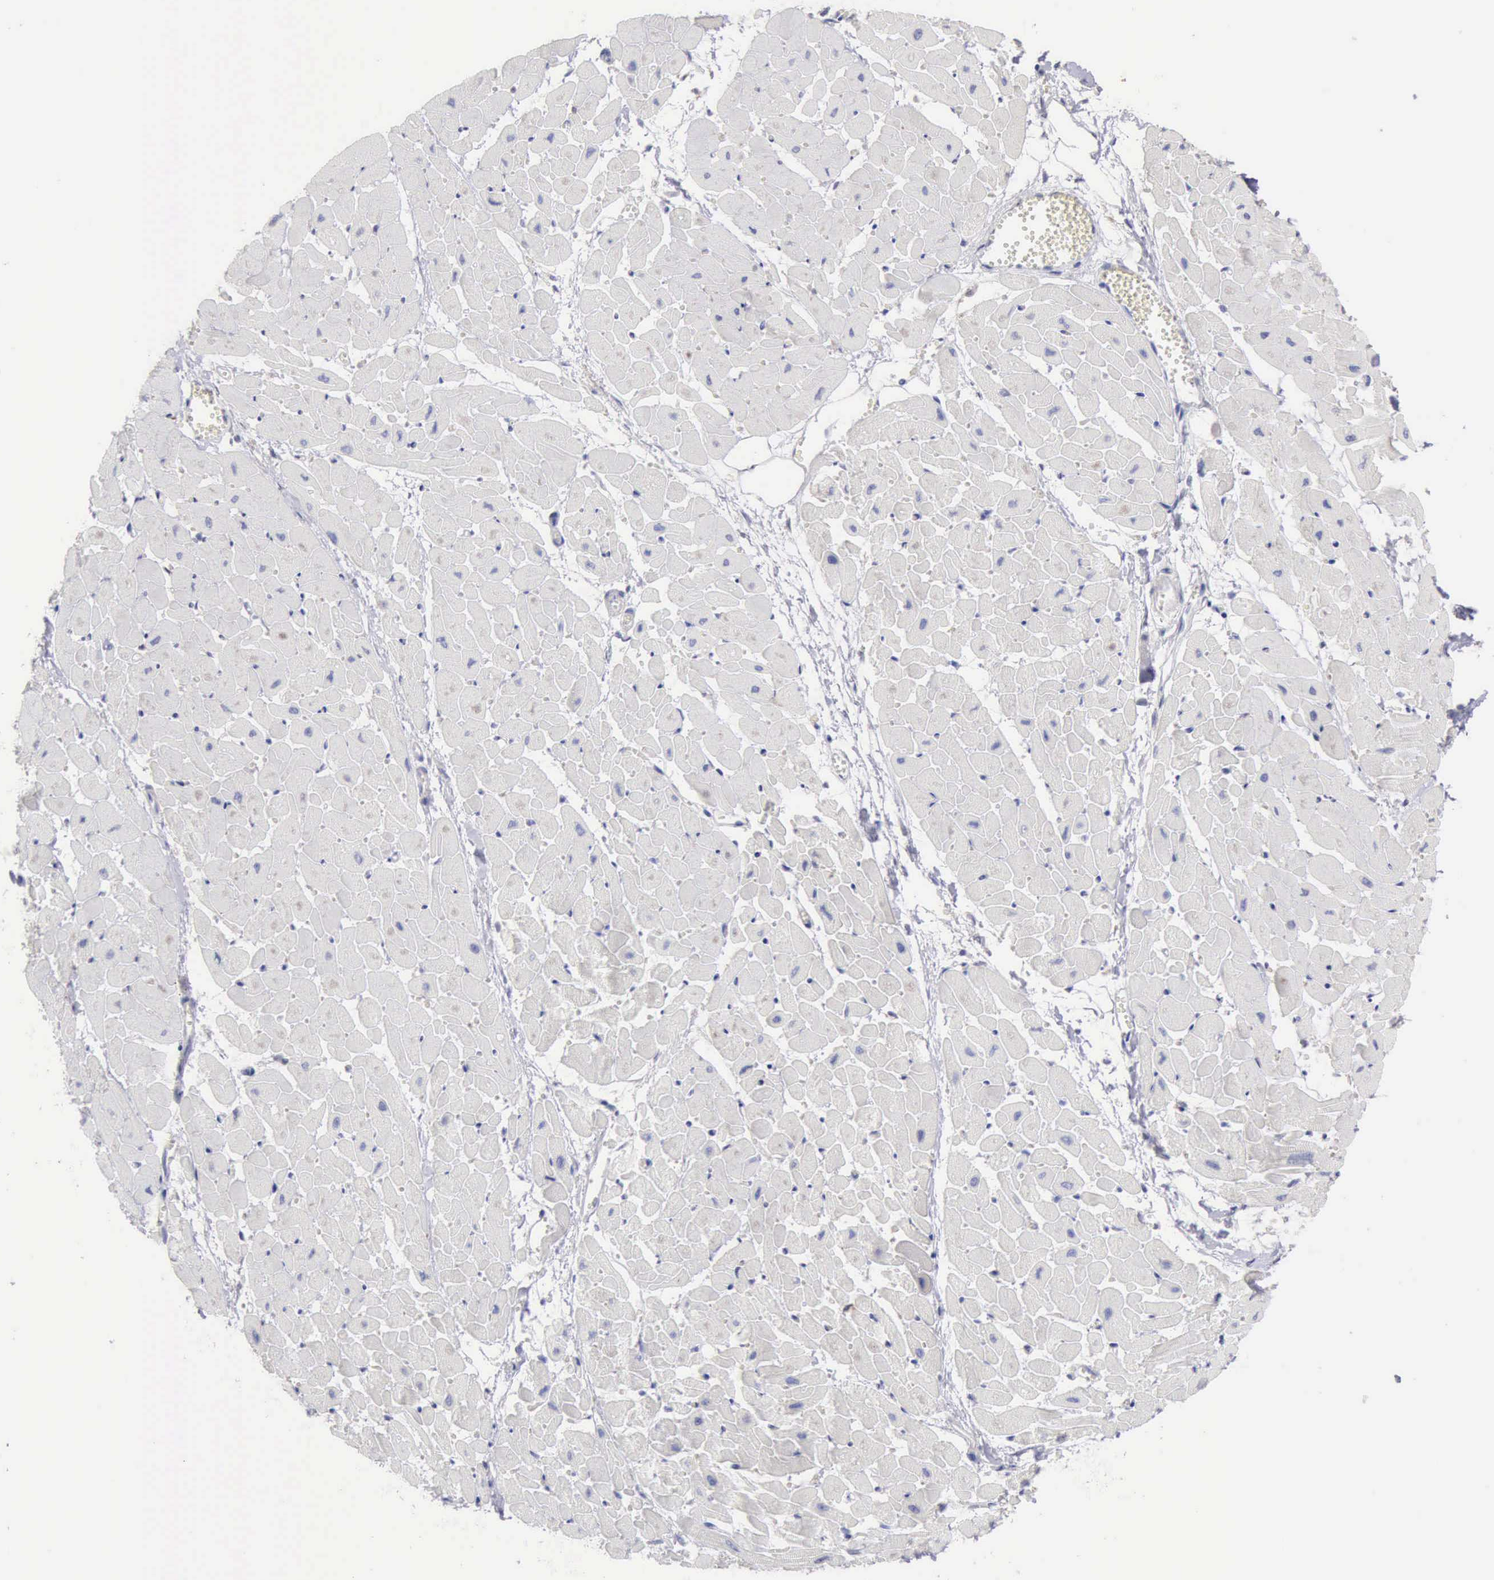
{"staining": {"intensity": "negative", "quantity": "none", "location": "none"}, "tissue": "heart muscle", "cell_type": "Cardiomyocytes", "image_type": "normal", "snomed": [{"axis": "morphology", "description": "Normal tissue, NOS"}, {"axis": "topography", "description": "Heart"}], "caption": "The image demonstrates no significant staining in cardiomyocytes of heart muscle. Nuclei are stained in blue.", "gene": "SASH3", "patient": {"sex": "female", "age": 19}}